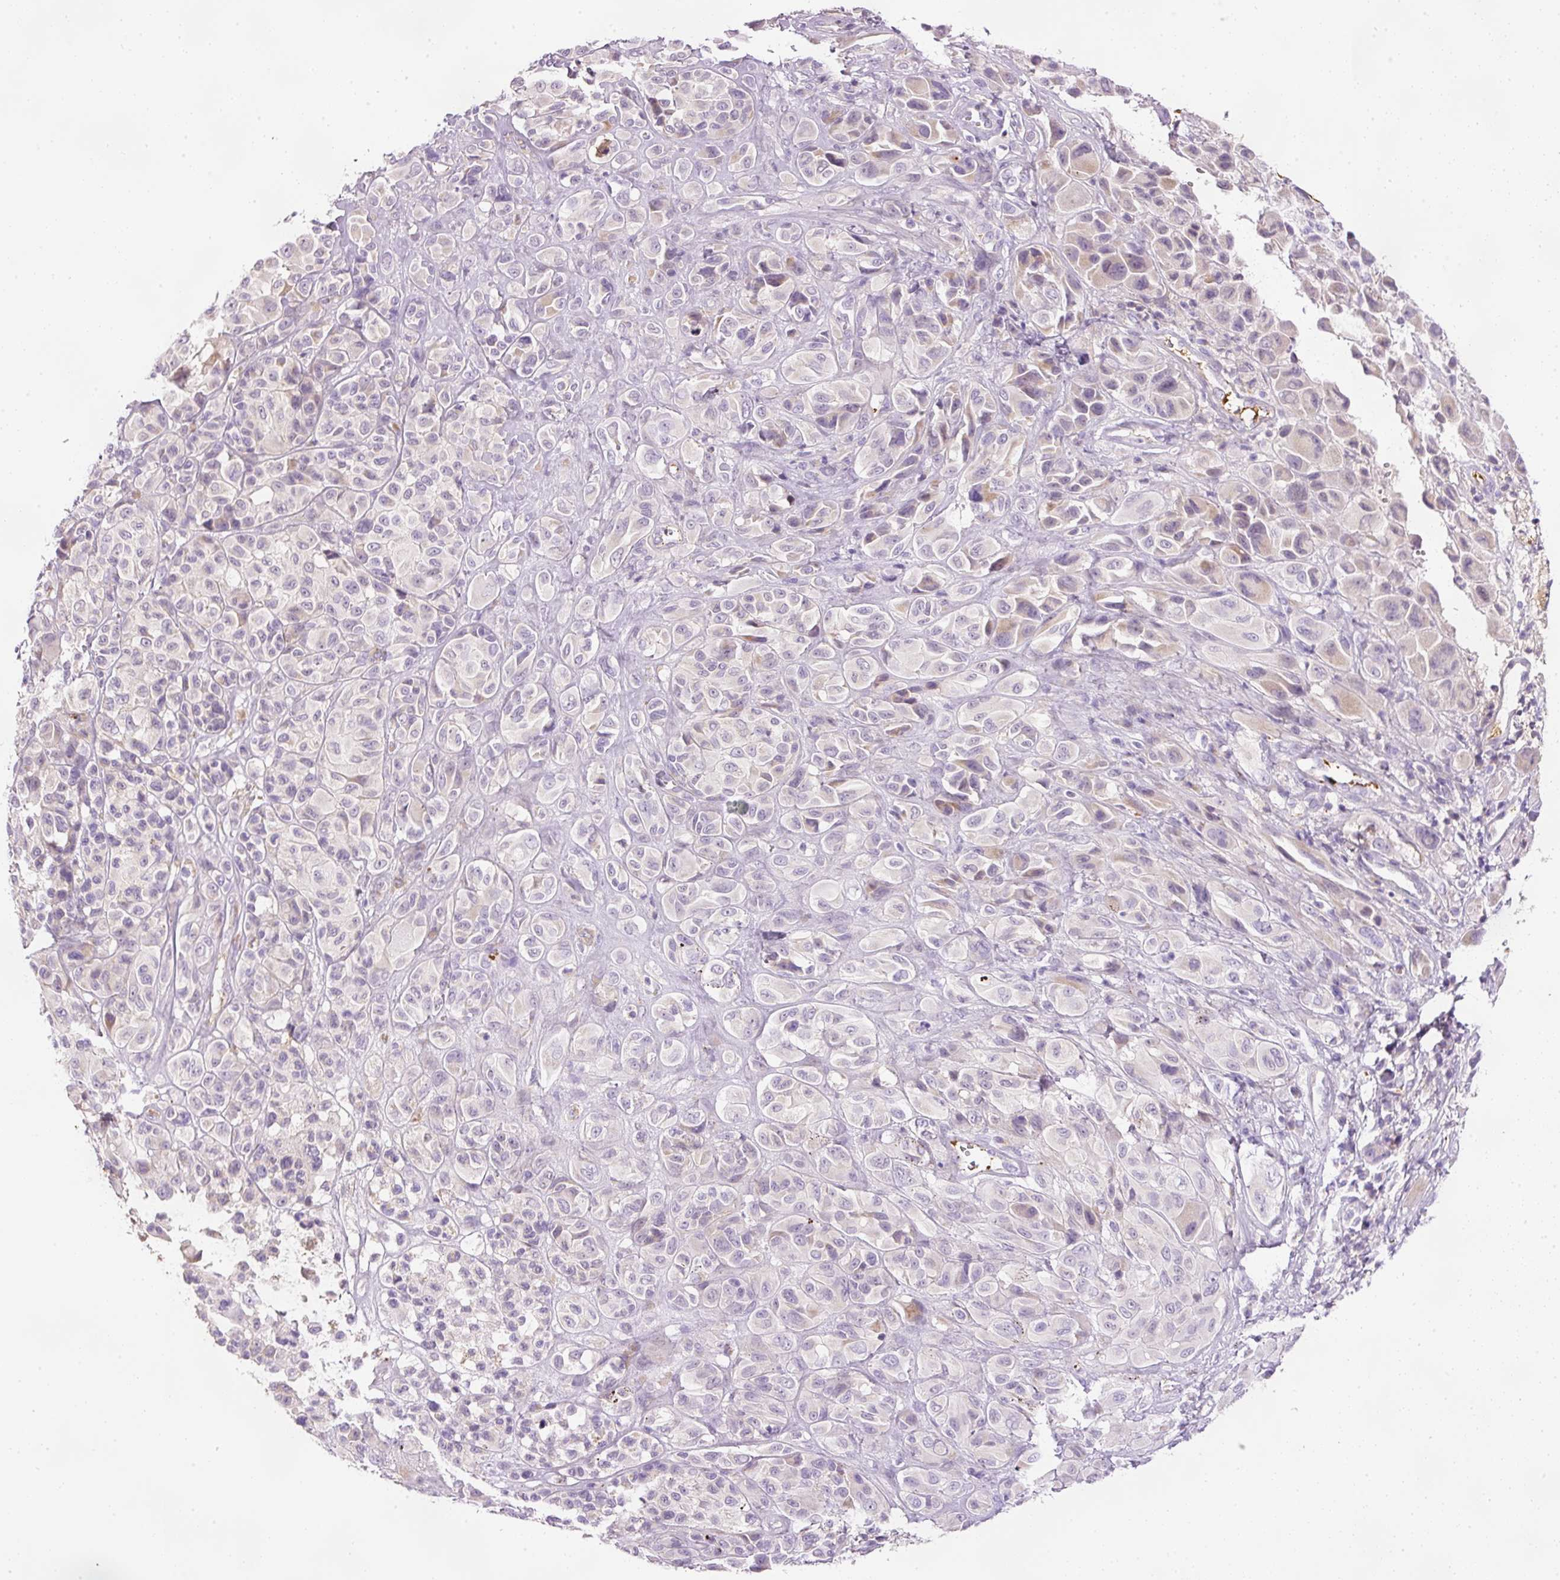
{"staining": {"intensity": "negative", "quantity": "none", "location": "none"}, "tissue": "melanoma", "cell_type": "Tumor cells", "image_type": "cancer", "snomed": [{"axis": "morphology", "description": "Malignant melanoma, NOS"}, {"axis": "topography", "description": "Skin of trunk"}], "caption": "Immunohistochemistry (IHC) image of neoplastic tissue: melanoma stained with DAB (3,3'-diaminobenzidine) shows no significant protein staining in tumor cells.", "gene": "KPNA5", "patient": {"sex": "male", "age": 71}}